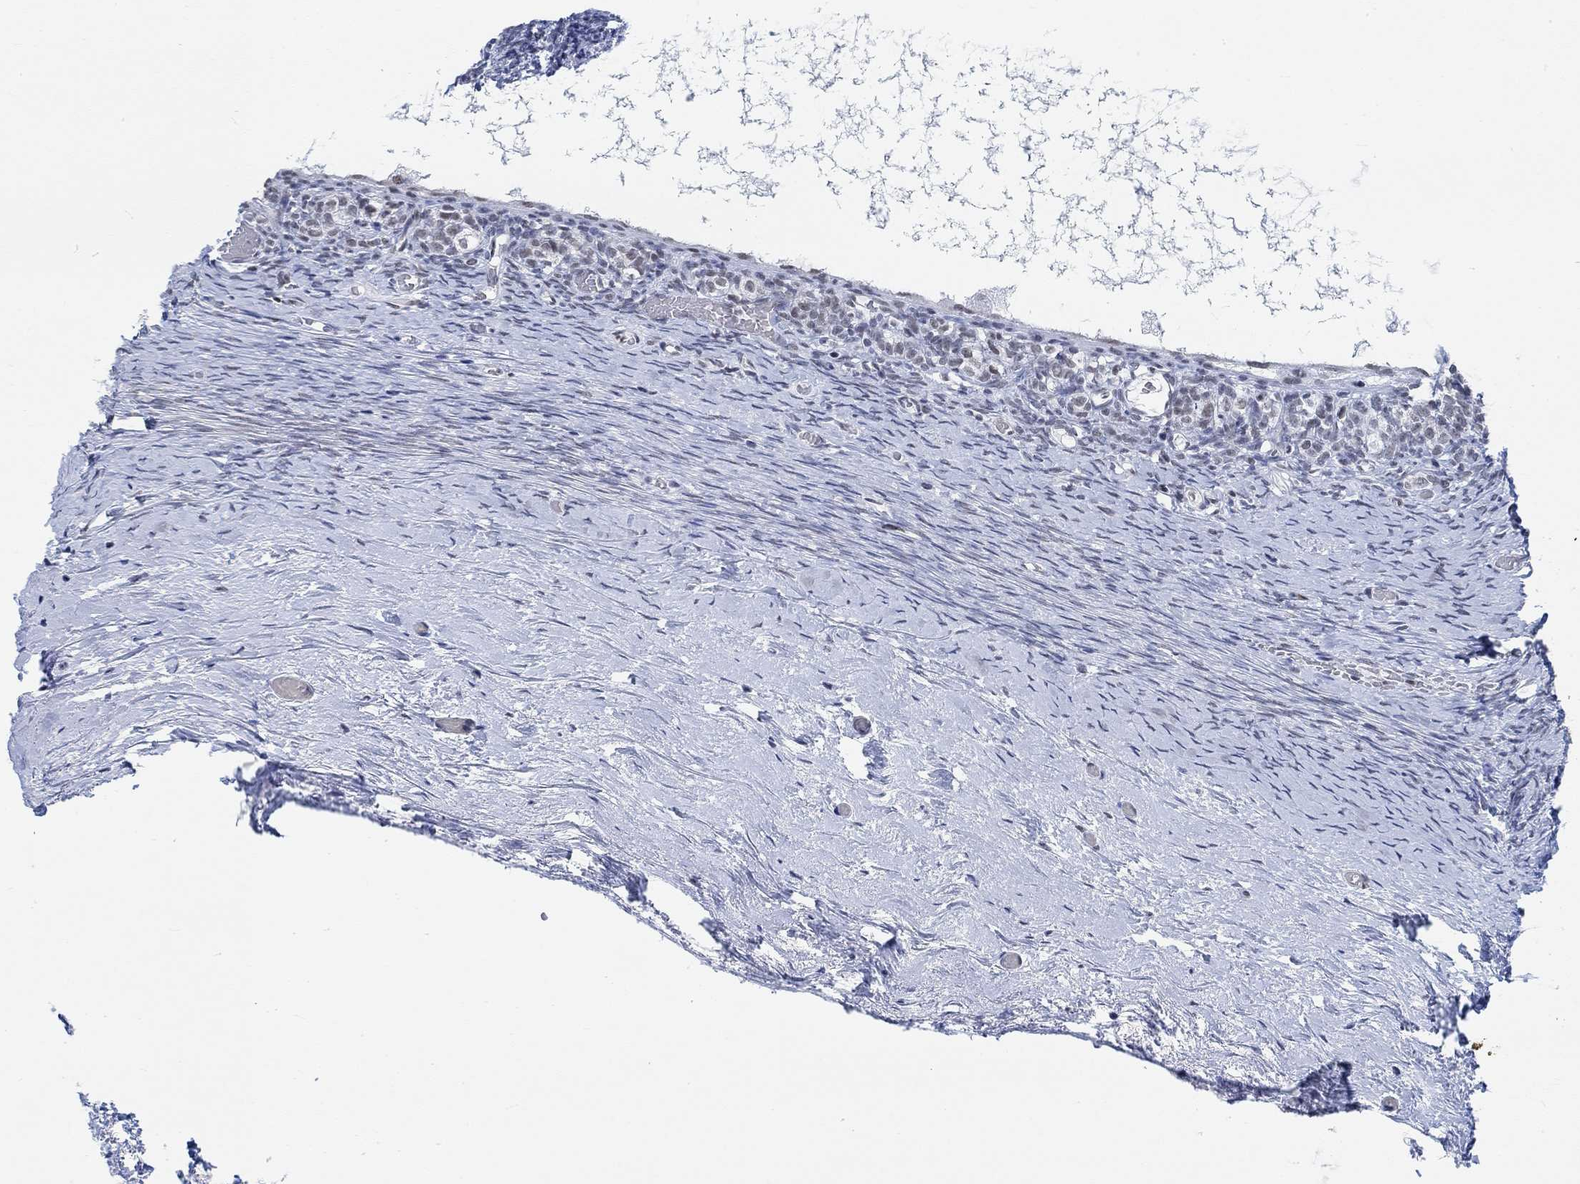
{"staining": {"intensity": "negative", "quantity": "none", "location": "none"}, "tissue": "ovary", "cell_type": "Follicle cells", "image_type": "normal", "snomed": [{"axis": "morphology", "description": "Normal tissue, NOS"}, {"axis": "topography", "description": "Ovary"}], "caption": "High power microscopy histopathology image of an immunohistochemistry image of unremarkable ovary, revealing no significant positivity in follicle cells. (IHC, brightfield microscopy, high magnification).", "gene": "KCNH8", "patient": {"sex": "female", "age": 39}}